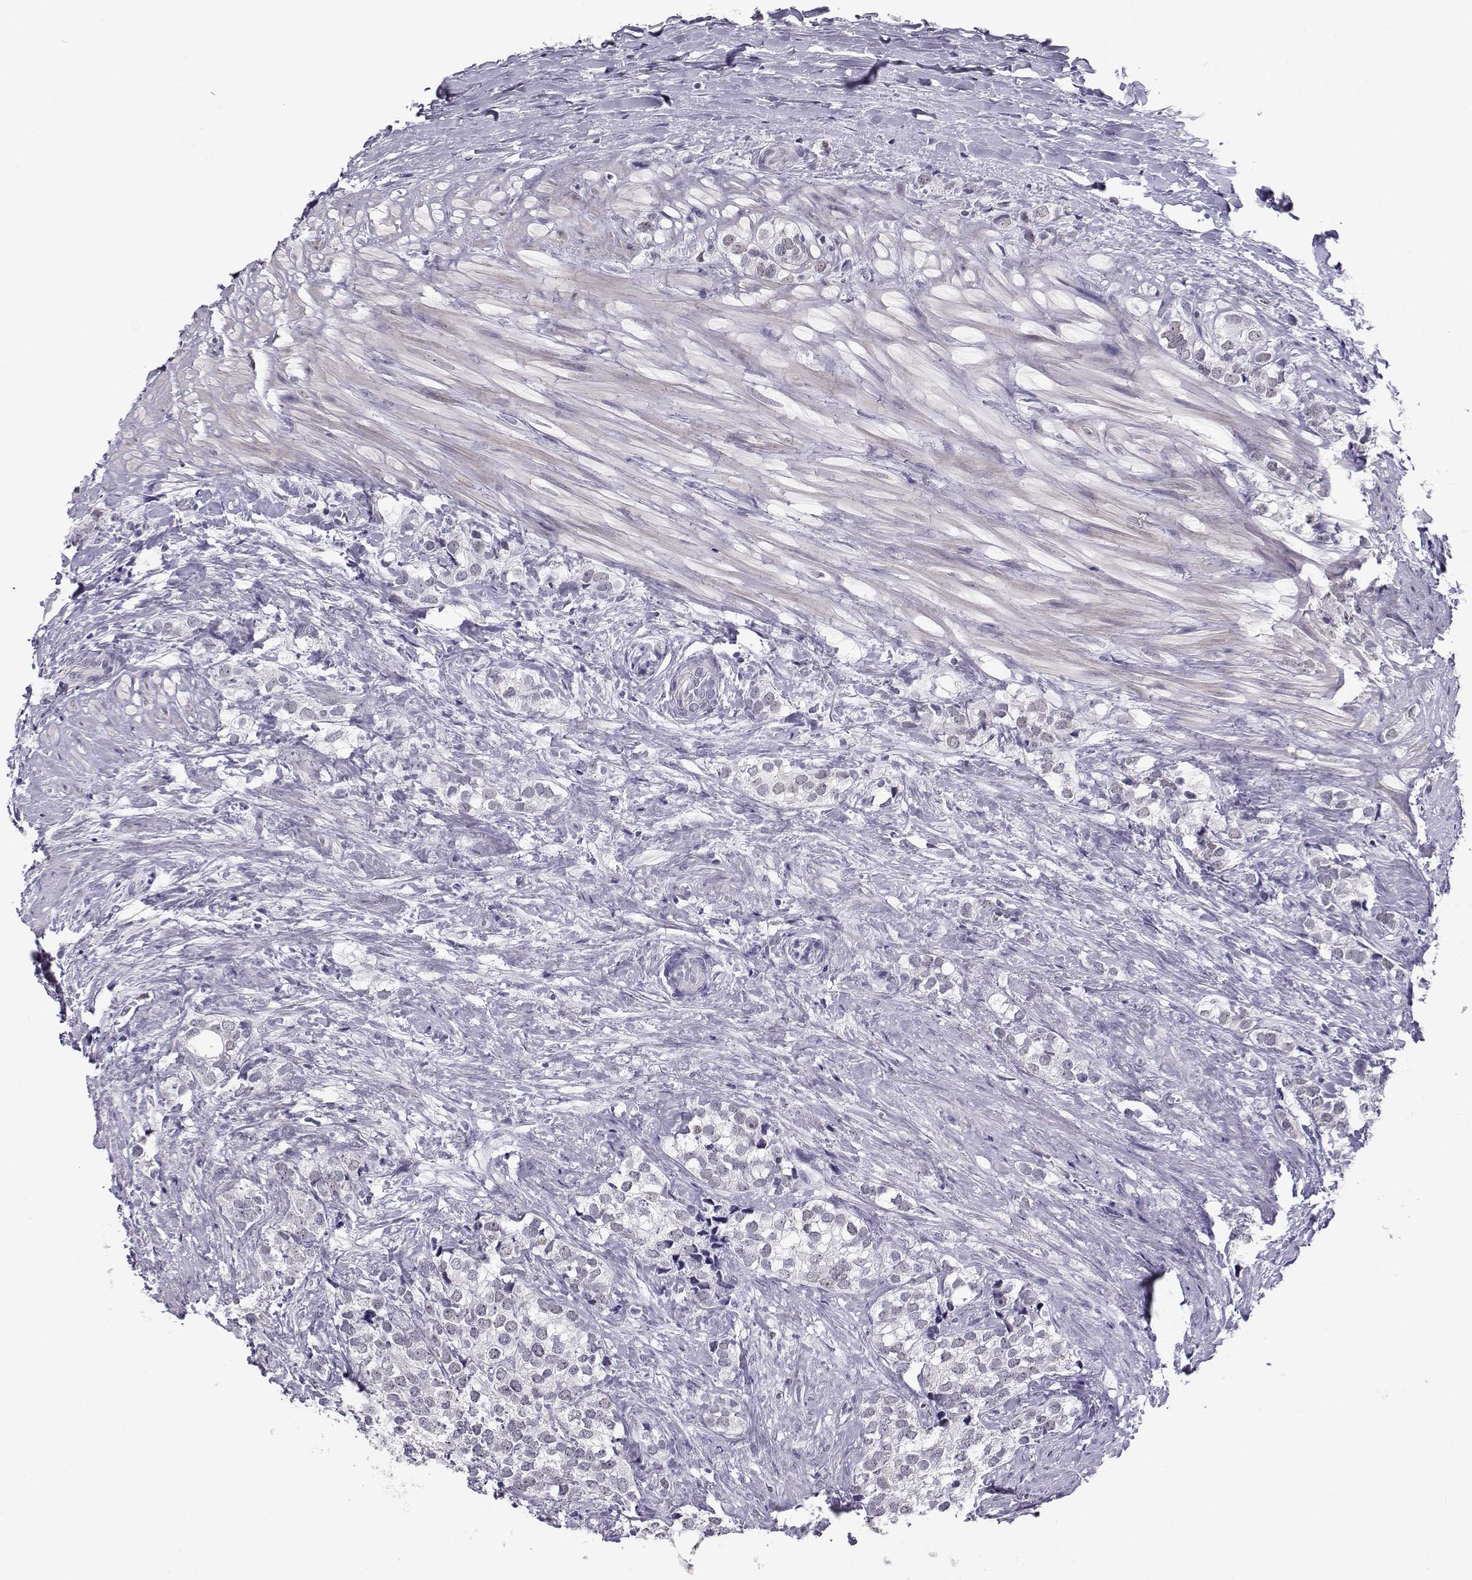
{"staining": {"intensity": "negative", "quantity": "none", "location": "none"}, "tissue": "prostate cancer", "cell_type": "Tumor cells", "image_type": "cancer", "snomed": [{"axis": "morphology", "description": "Adenocarcinoma, NOS"}, {"axis": "topography", "description": "Prostate and seminal vesicle, NOS"}], "caption": "IHC micrograph of neoplastic tissue: prostate cancer stained with DAB (3,3'-diaminobenzidine) reveals no significant protein staining in tumor cells.", "gene": "TEDC2", "patient": {"sex": "male", "age": 63}}